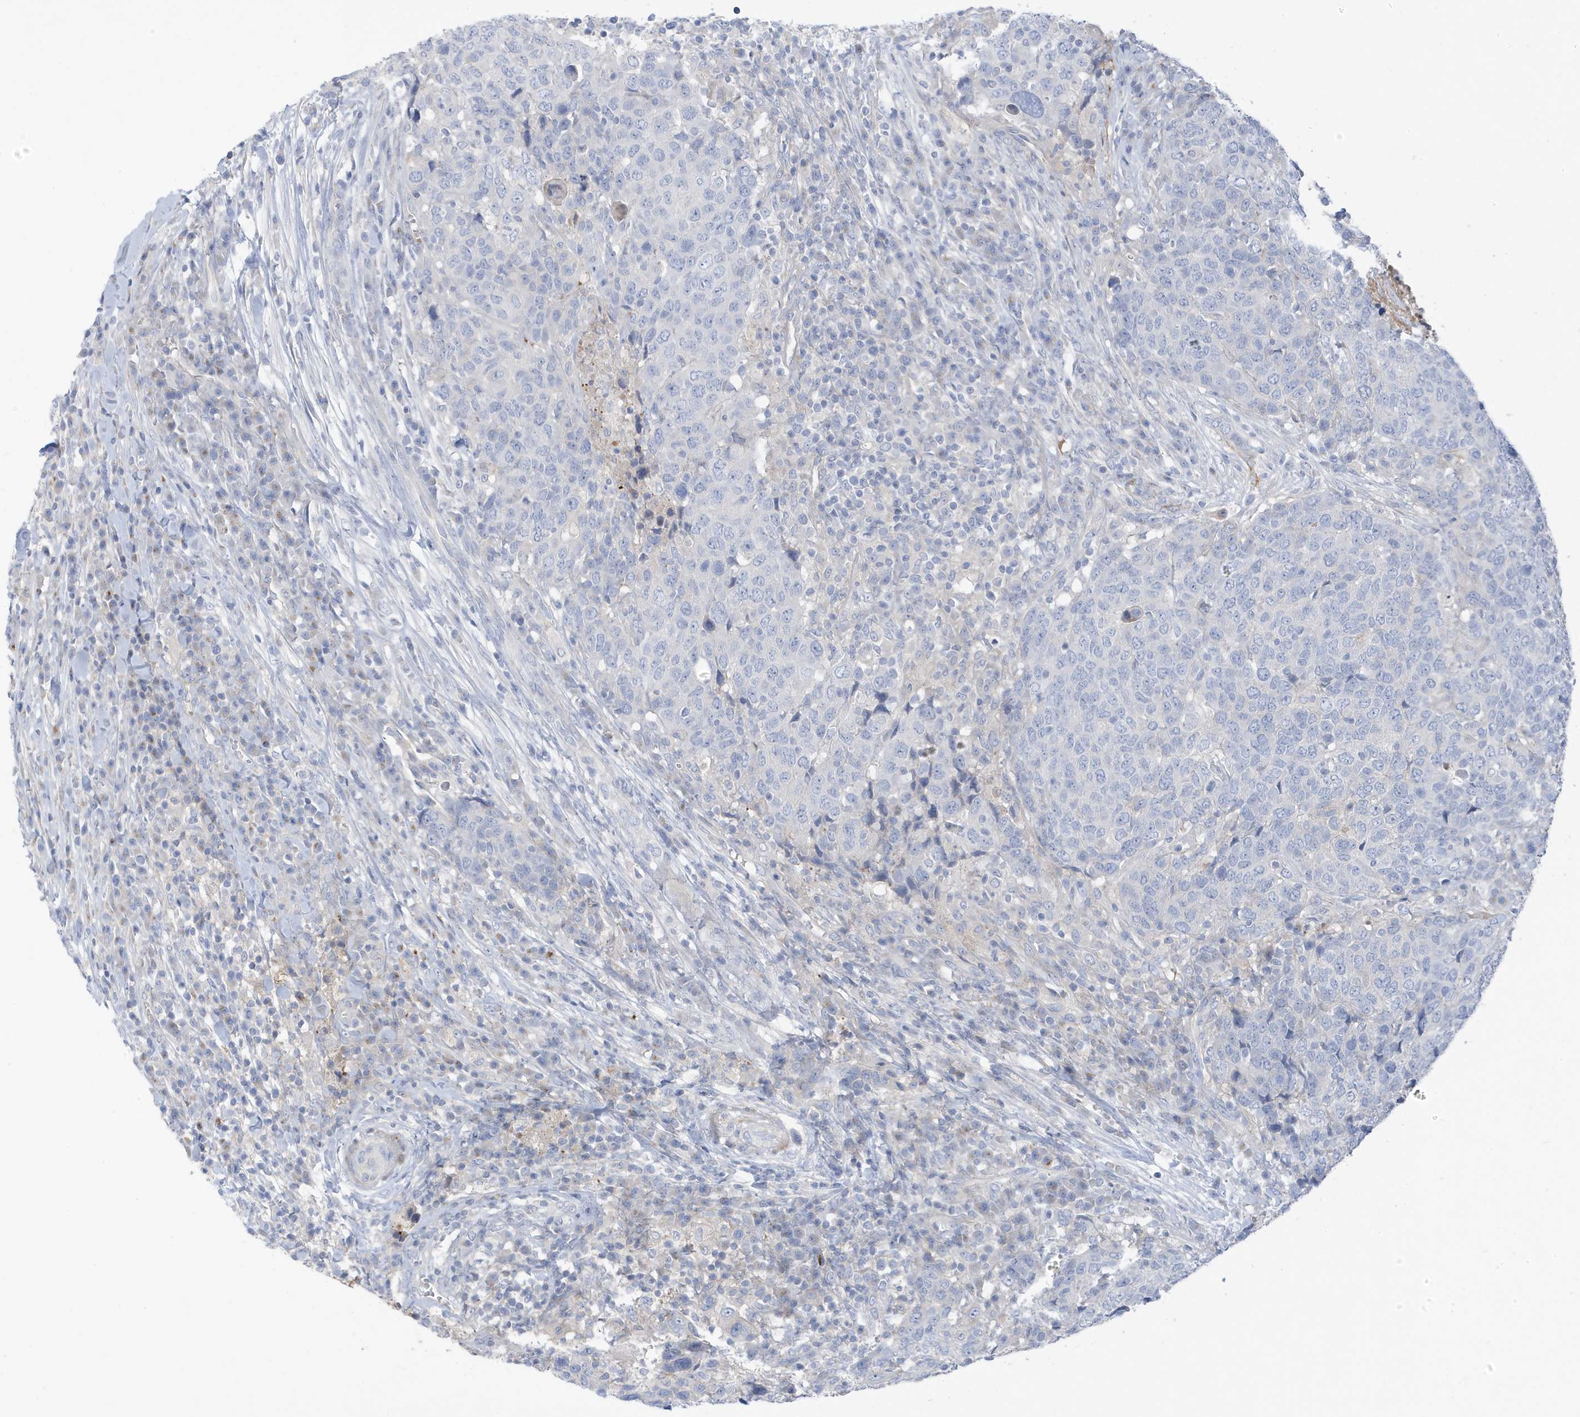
{"staining": {"intensity": "negative", "quantity": "none", "location": "none"}, "tissue": "head and neck cancer", "cell_type": "Tumor cells", "image_type": "cancer", "snomed": [{"axis": "morphology", "description": "Squamous cell carcinoma, NOS"}, {"axis": "topography", "description": "Head-Neck"}], "caption": "This is a histopathology image of IHC staining of head and neck cancer, which shows no staining in tumor cells. (DAB immunohistochemistry (IHC), high magnification).", "gene": "ATP13A5", "patient": {"sex": "male", "age": 66}}